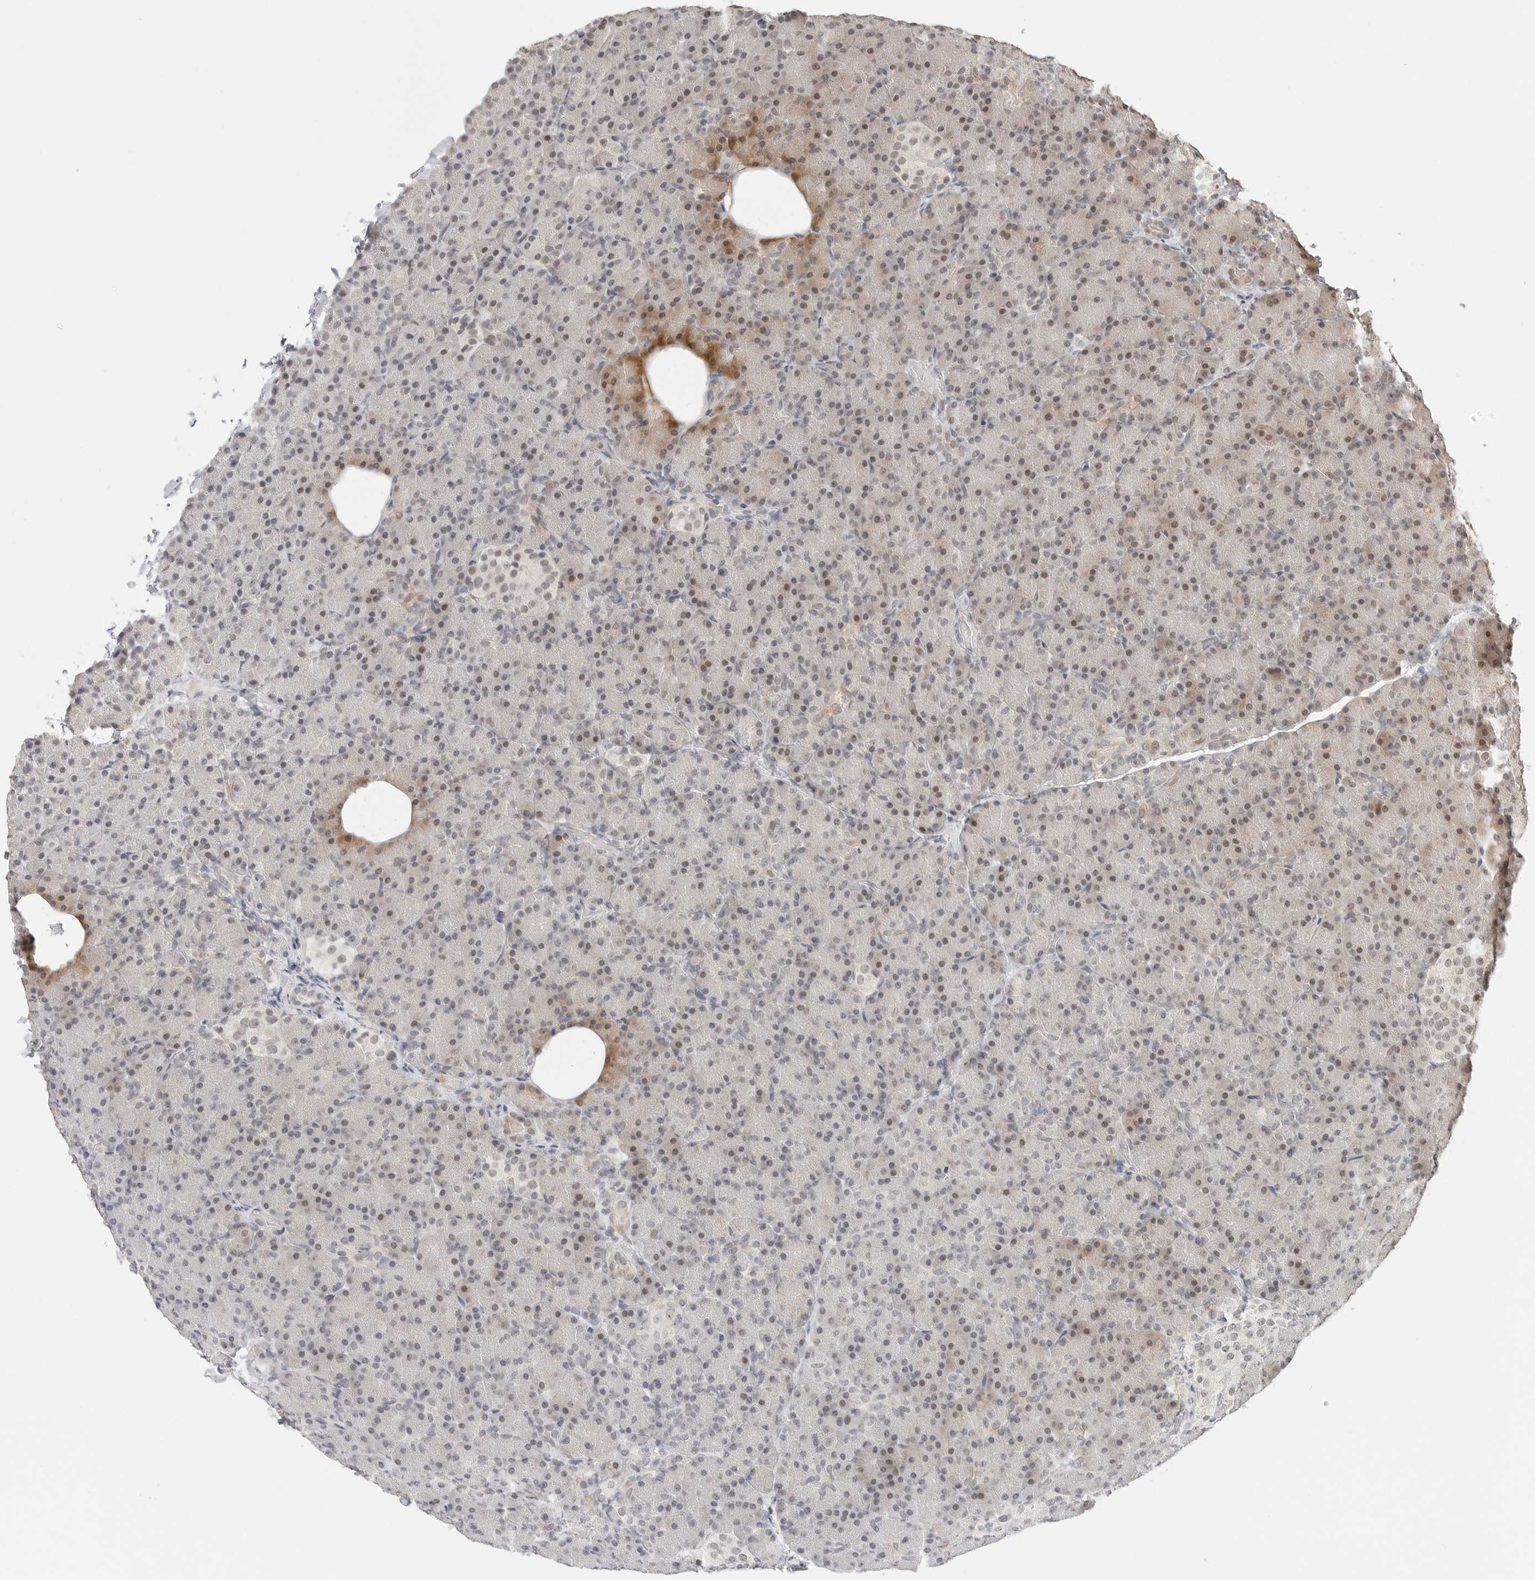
{"staining": {"intensity": "moderate", "quantity": "25%-75%", "location": "nuclear"}, "tissue": "pancreas", "cell_type": "Exocrine glandular cells", "image_type": "normal", "snomed": [{"axis": "morphology", "description": "Normal tissue, NOS"}, {"axis": "topography", "description": "Pancreas"}], "caption": "Exocrine glandular cells show moderate nuclear expression in about 25%-75% of cells in unremarkable pancreas. (DAB = brown stain, brightfield microscopy at high magnification).", "gene": "TSEN2", "patient": {"sex": "female", "age": 43}}